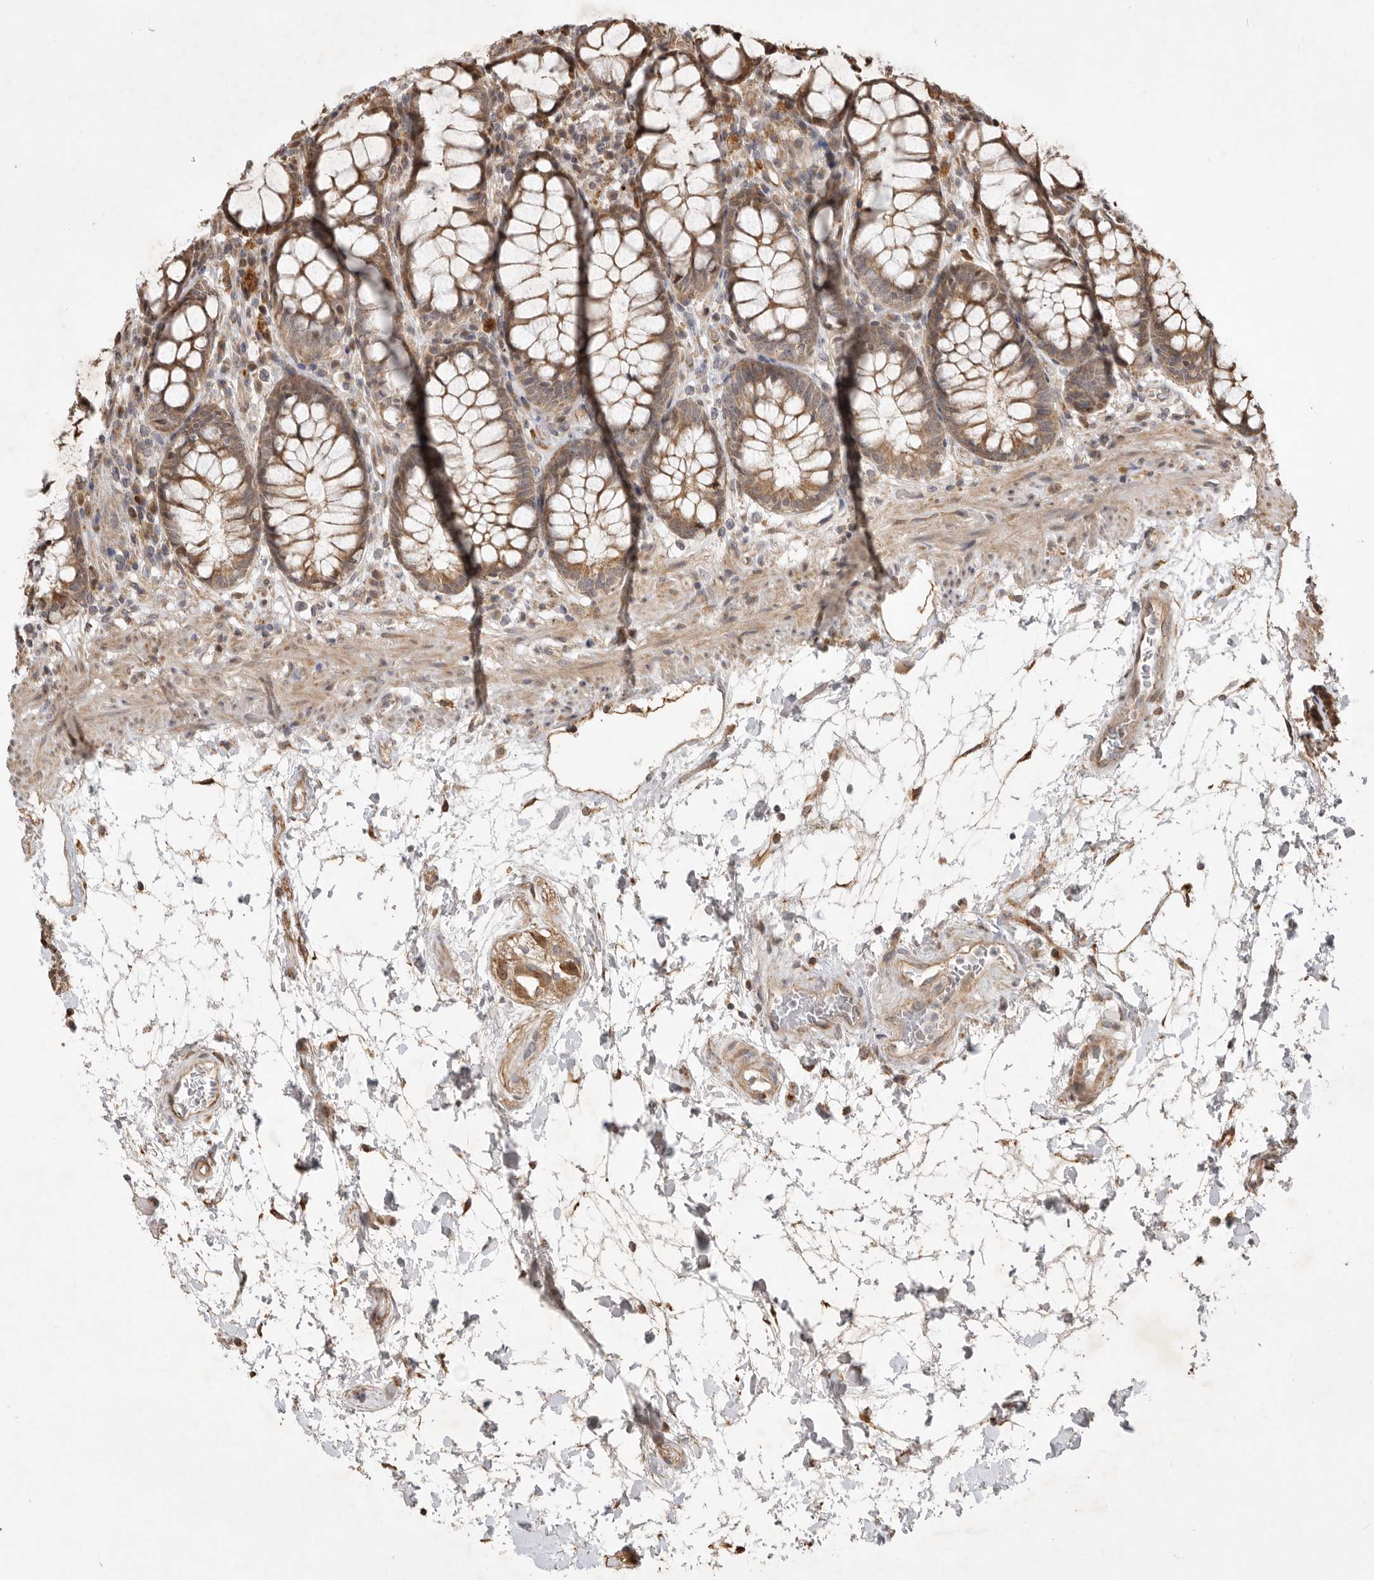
{"staining": {"intensity": "moderate", "quantity": ">75%", "location": "cytoplasmic/membranous"}, "tissue": "rectum", "cell_type": "Glandular cells", "image_type": "normal", "snomed": [{"axis": "morphology", "description": "Normal tissue, NOS"}, {"axis": "topography", "description": "Rectum"}], "caption": "IHC (DAB (3,3'-diaminobenzidine)) staining of normal rectum shows moderate cytoplasmic/membranous protein staining in about >75% of glandular cells. (Brightfield microscopy of DAB IHC at high magnification).", "gene": "DPH7", "patient": {"sex": "male", "age": 64}}